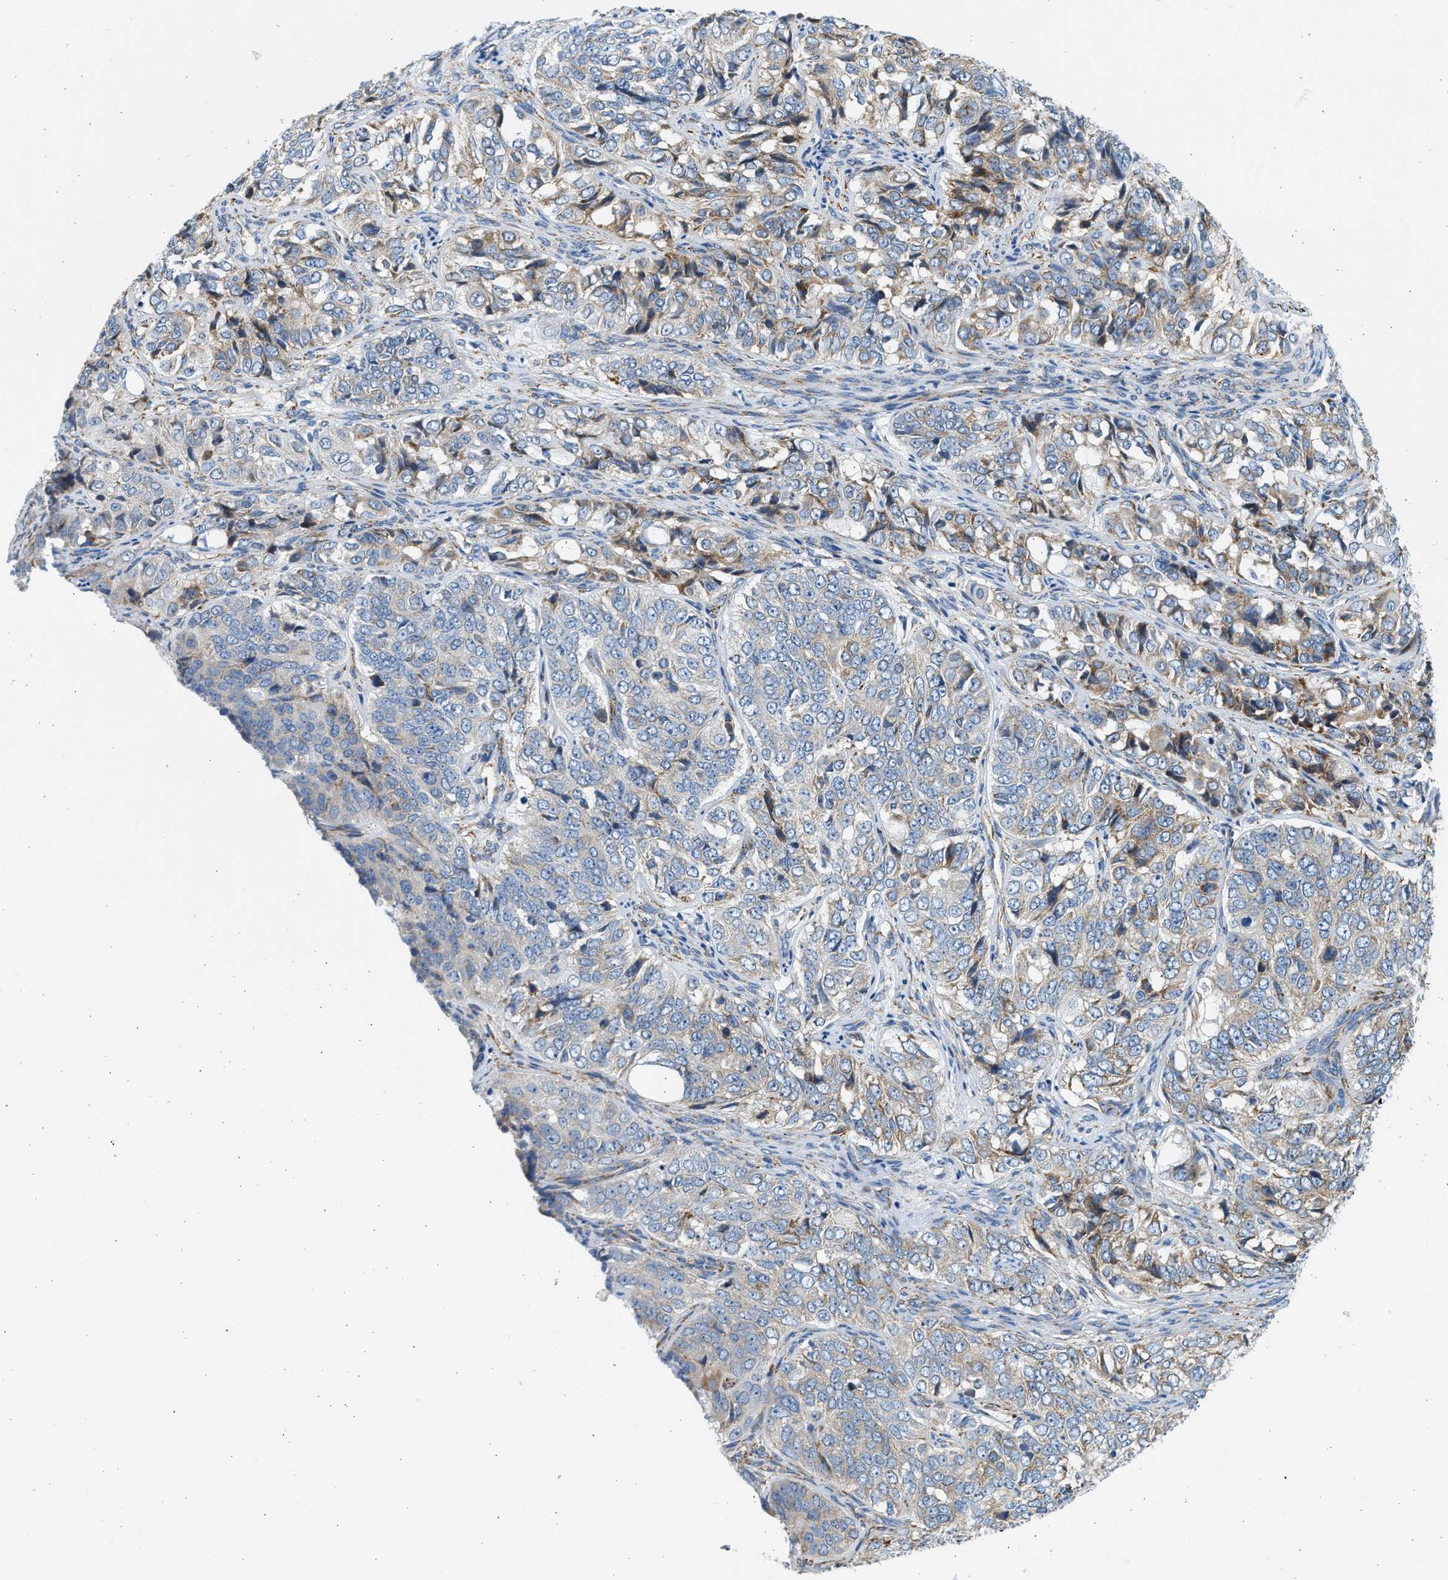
{"staining": {"intensity": "moderate", "quantity": "<25%", "location": "cytoplasmic/membranous"}, "tissue": "ovarian cancer", "cell_type": "Tumor cells", "image_type": "cancer", "snomed": [{"axis": "morphology", "description": "Carcinoma, endometroid"}, {"axis": "topography", "description": "Ovary"}], "caption": "The histopathology image shows a brown stain indicating the presence of a protein in the cytoplasmic/membranous of tumor cells in ovarian cancer (endometroid carcinoma).", "gene": "CNTN6", "patient": {"sex": "female", "age": 51}}